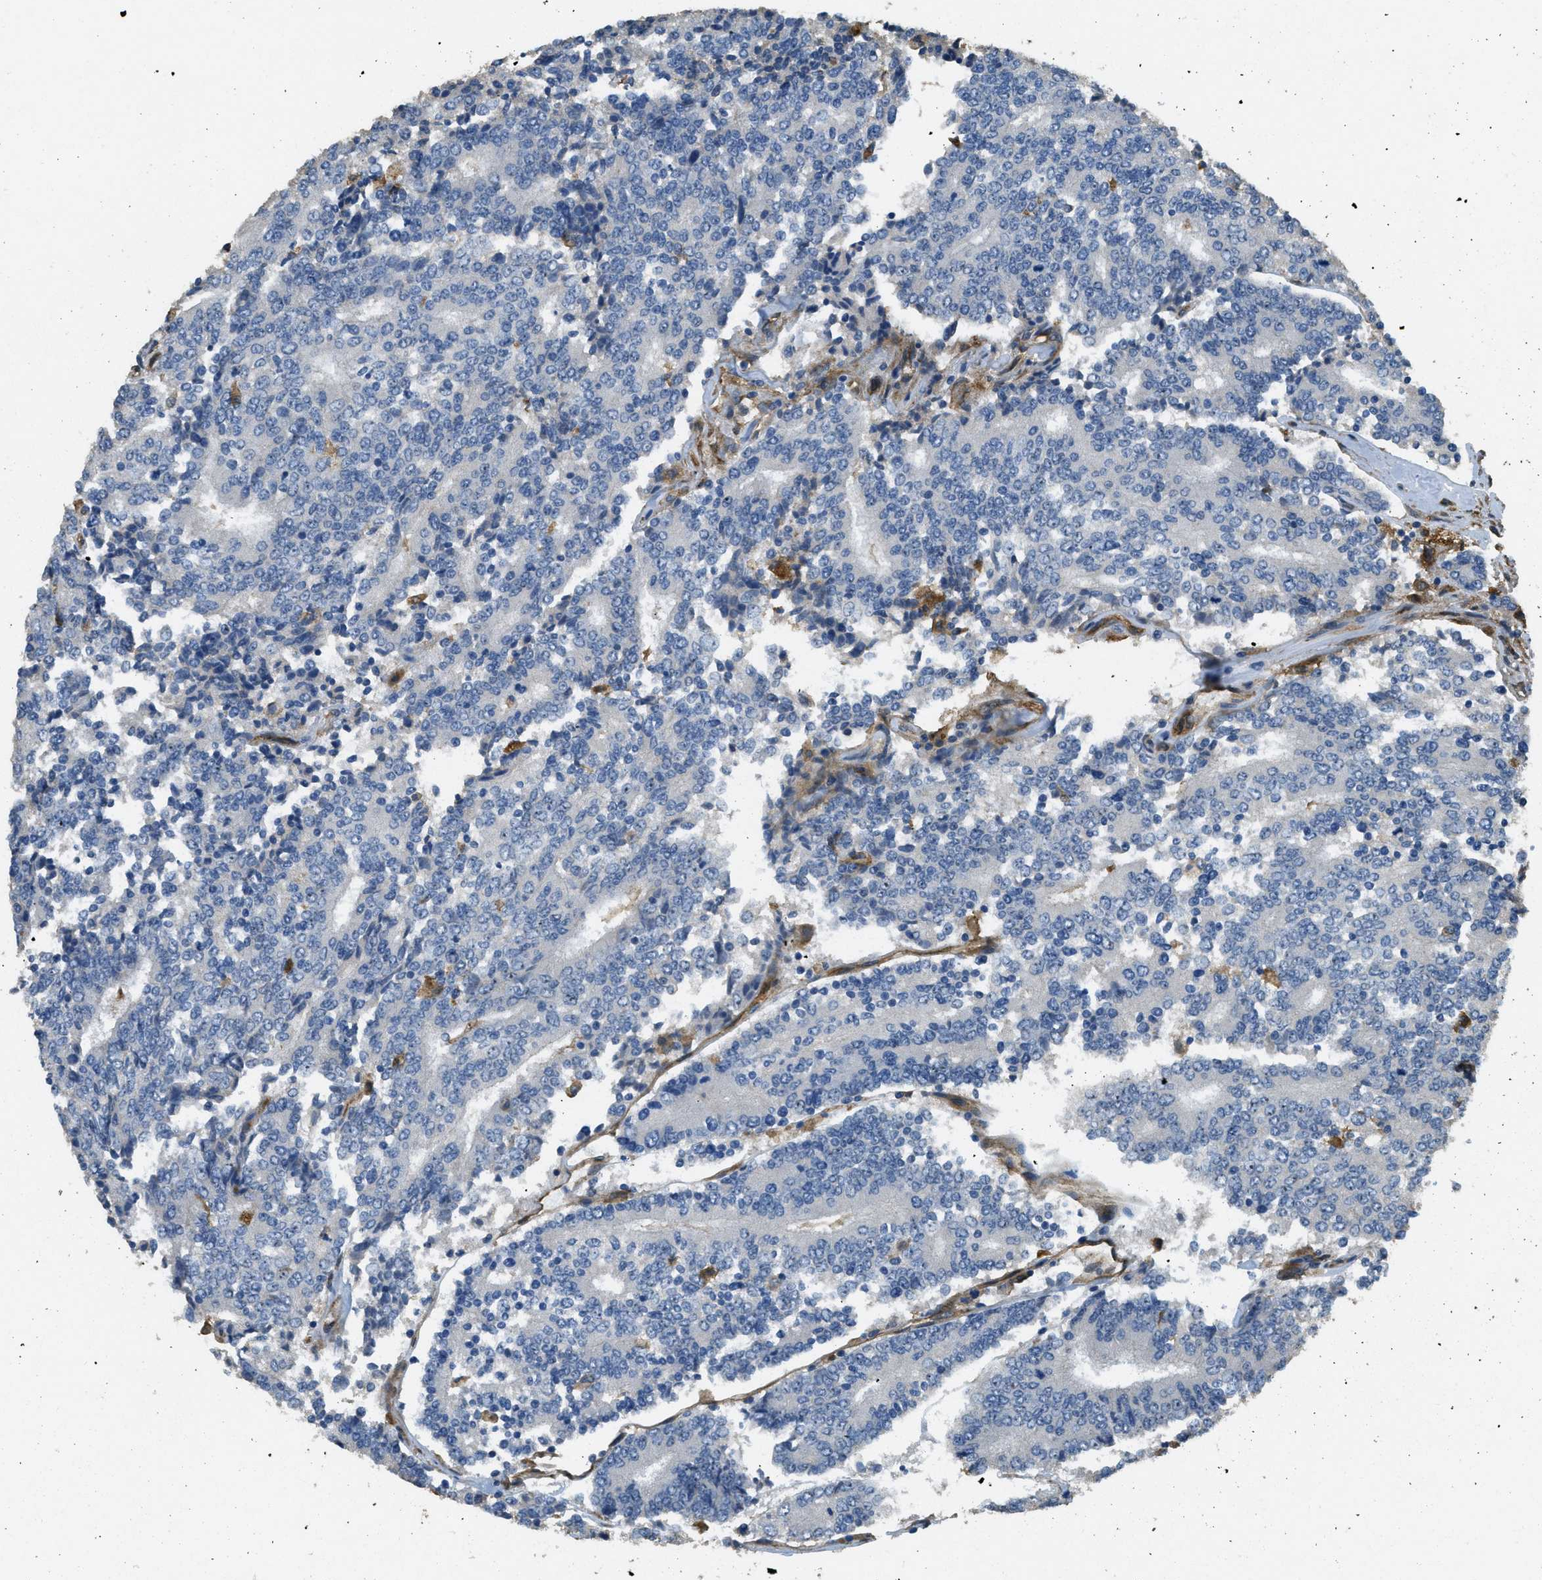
{"staining": {"intensity": "negative", "quantity": "none", "location": "none"}, "tissue": "prostate cancer", "cell_type": "Tumor cells", "image_type": "cancer", "snomed": [{"axis": "morphology", "description": "Normal tissue, NOS"}, {"axis": "morphology", "description": "Adenocarcinoma, High grade"}, {"axis": "topography", "description": "Prostate"}, {"axis": "topography", "description": "Seminal veicle"}], "caption": "This is an immunohistochemistry histopathology image of human prostate adenocarcinoma (high-grade). There is no positivity in tumor cells.", "gene": "OSMR", "patient": {"sex": "male", "age": 55}}